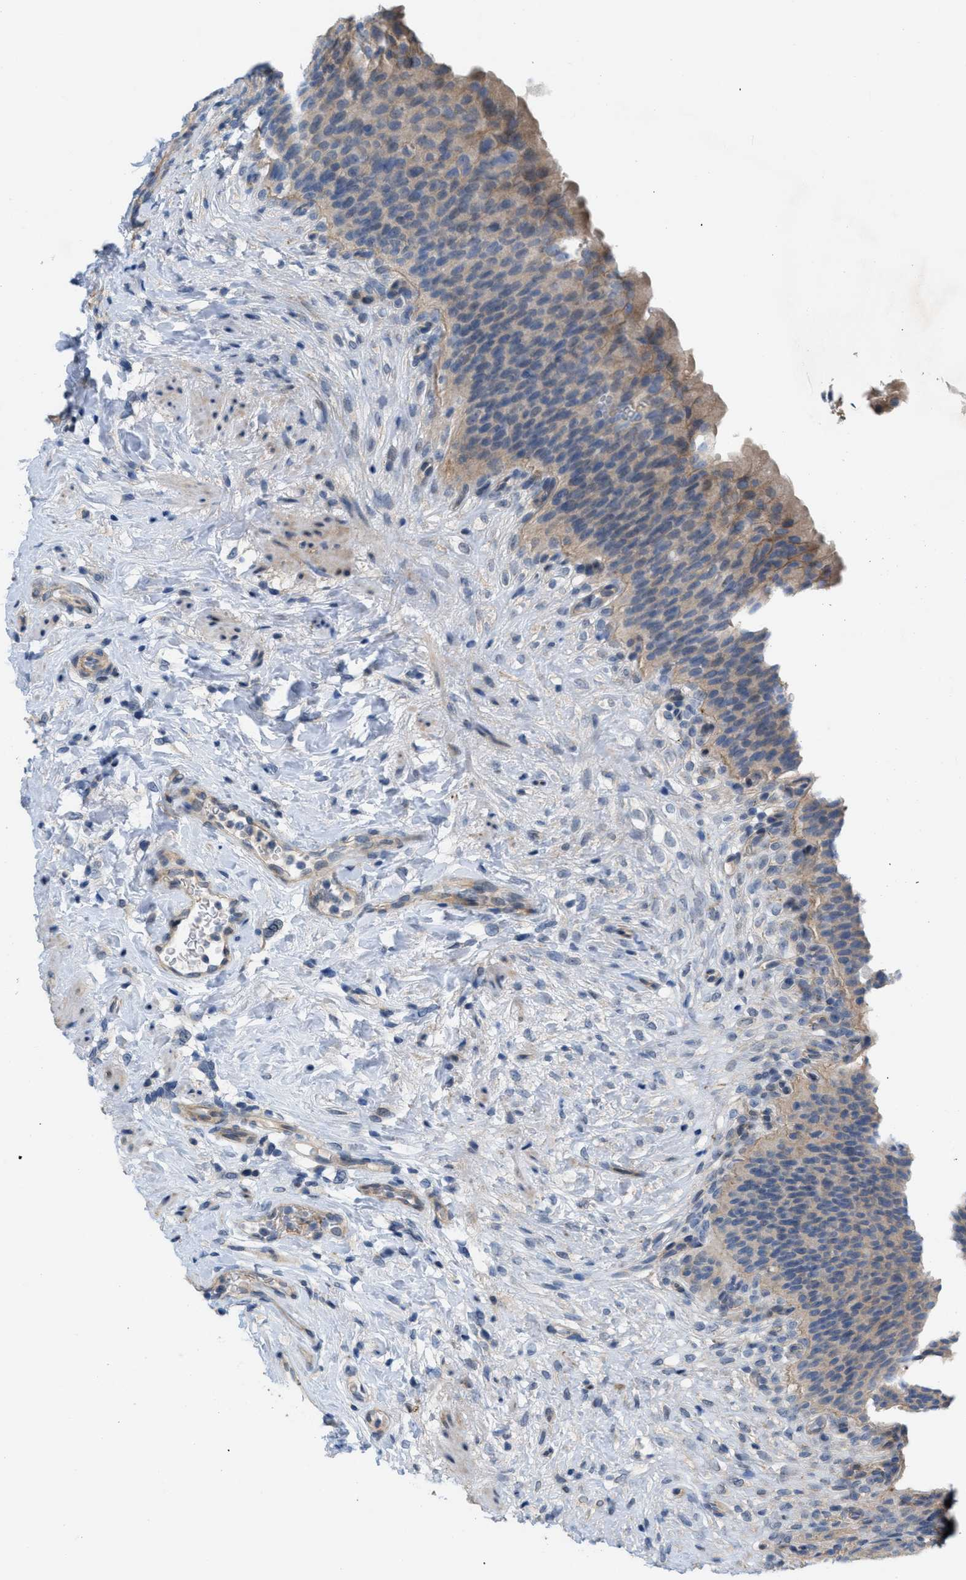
{"staining": {"intensity": "moderate", "quantity": ">75%", "location": "cytoplasmic/membranous"}, "tissue": "urinary bladder", "cell_type": "Urothelial cells", "image_type": "normal", "snomed": [{"axis": "morphology", "description": "Normal tissue, NOS"}, {"axis": "topography", "description": "Urinary bladder"}], "caption": "DAB (3,3'-diaminobenzidine) immunohistochemical staining of normal human urinary bladder displays moderate cytoplasmic/membranous protein staining in approximately >75% of urothelial cells.", "gene": "NDEL1", "patient": {"sex": "female", "age": 79}}